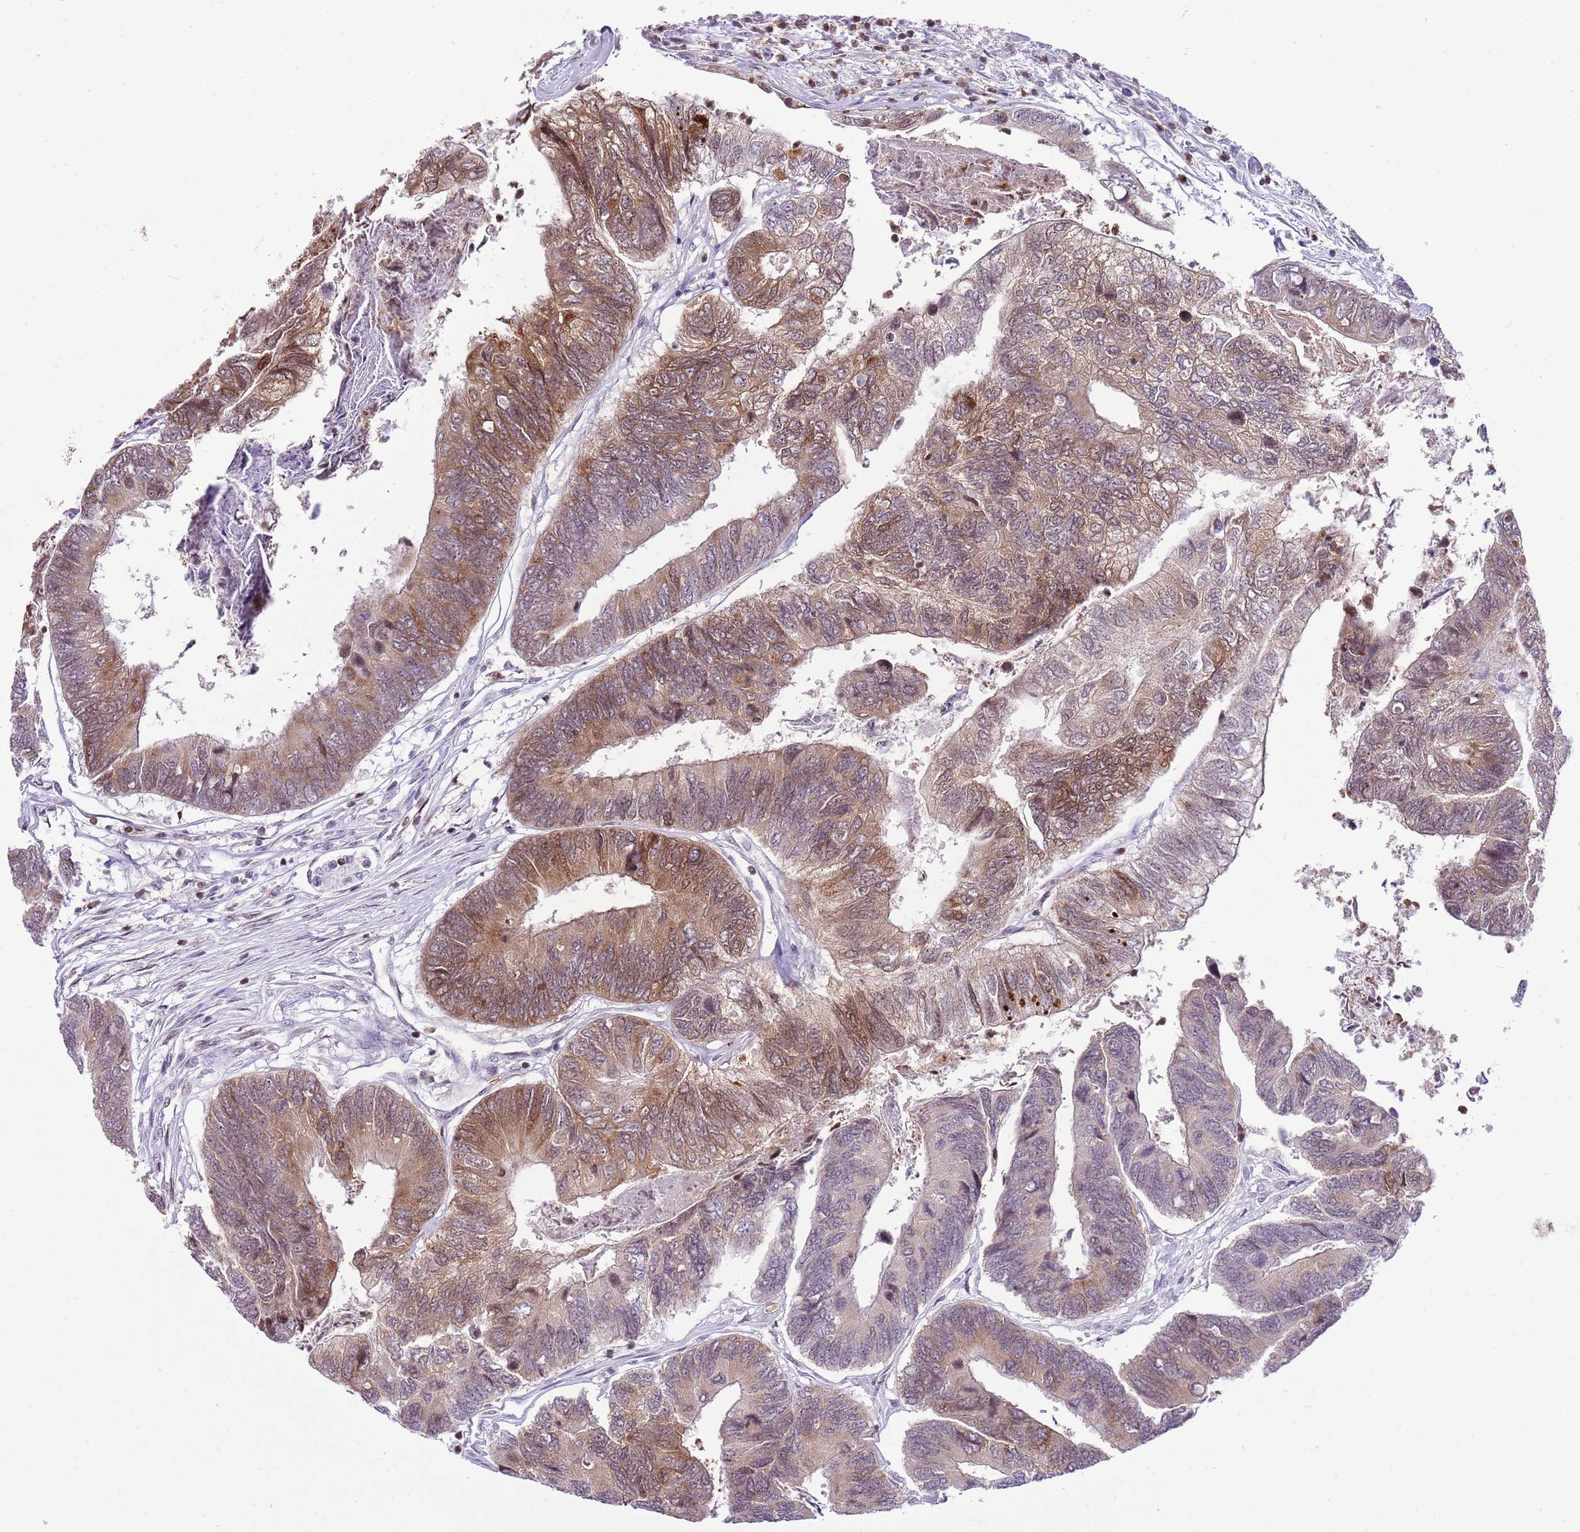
{"staining": {"intensity": "moderate", "quantity": "25%-75%", "location": "cytoplasmic/membranous,nuclear"}, "tissue": "colorectal cancer", "cell_type": "Tumor cells", "image_type": "cancer", "snomed": [{"axis": "morphology", "description": "Adenocarcinoma, NOS"}, {"axis": "topography", "description": "Colon"}], "caption": "Colorectal cancer (adenocarcinoma) was stained to show a protein in brown. There is medium levels of moderate cytoplasmic/membranous and nuclear staining in about 25%-75% of tumor cells.", "gene": "PRR15", "patient": {"sex": "female", "age": 67}}